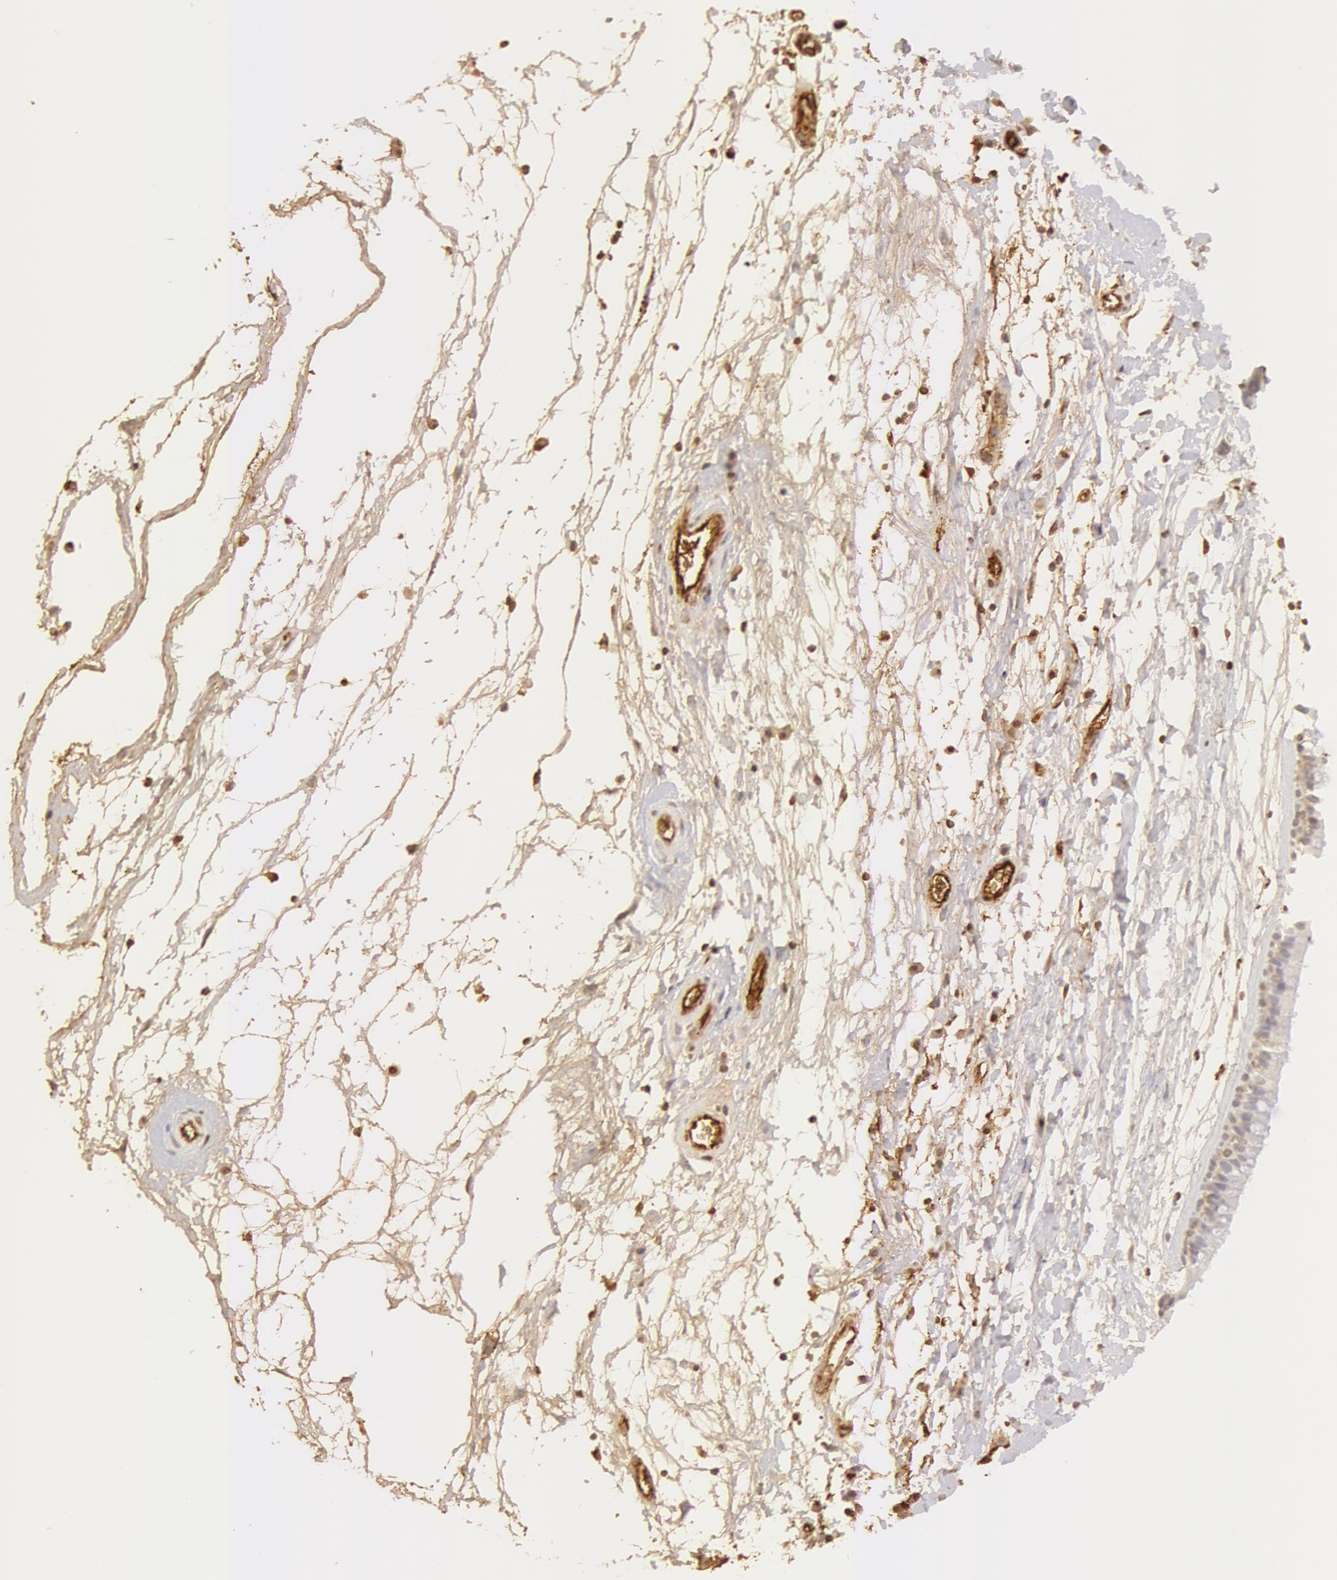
{"staining": {"intensity": "negative", "quantity": "none", "location": "none"}, "tissue": "nasopharynx", "cell_type": "Respiratory epithelial cells", "image_type": "normal", "snomed": [{"axis": "morphology", "description": "Normal tissue, NOS"}, {"axis": "topography", "description": "Nasopharynx"}], "caption": "IHC image of normal nasopharynx: nasopharynx stained with DAB demonstrates no significant protein expression in respiratory epithelial cells. (Immunohistochemistry, brightfield microscopy, high magnification).", "gene": "VWF", "patient": {"sex": "male", "age": 13}}